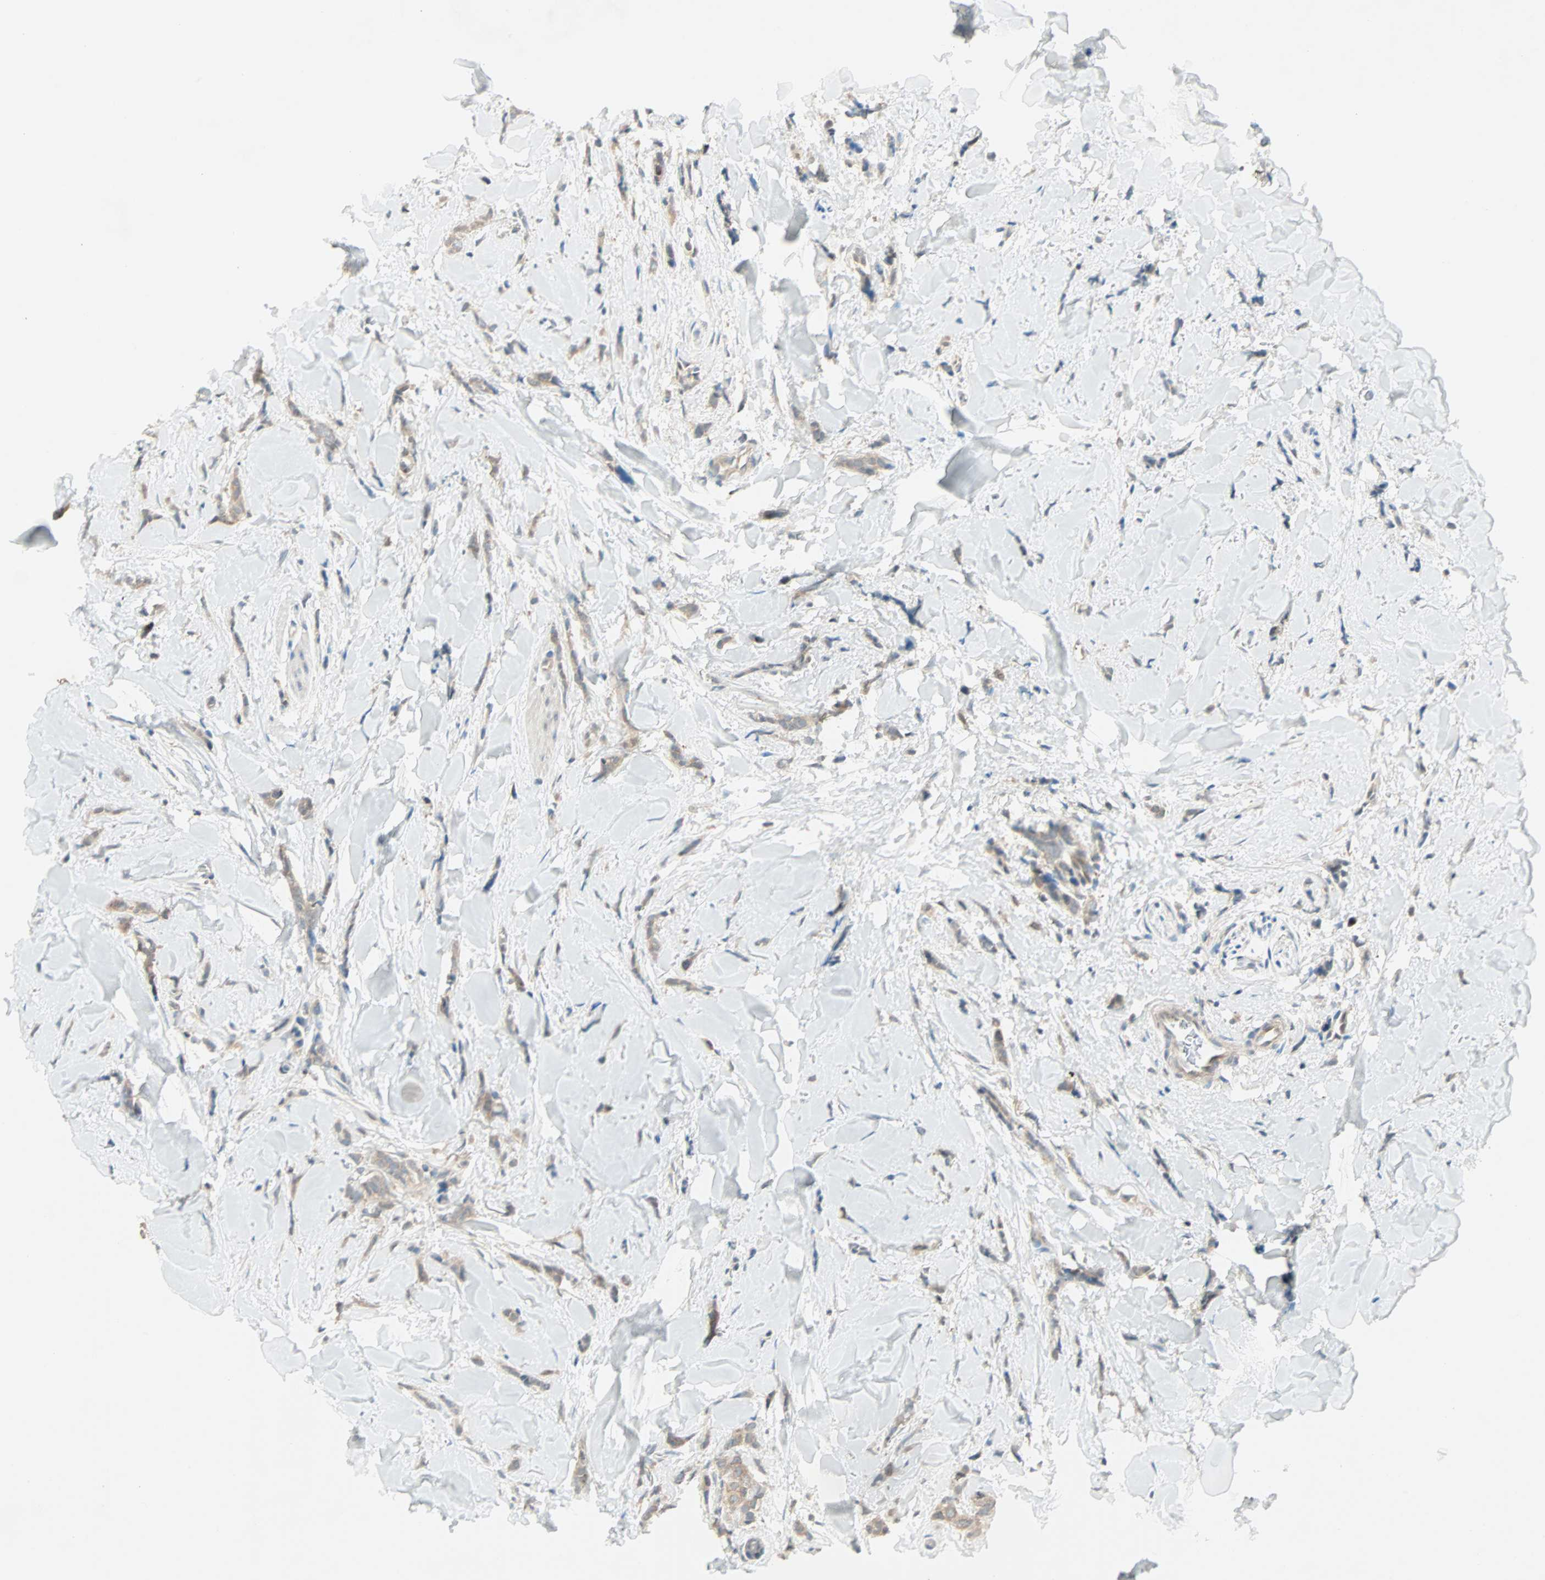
{"staining": {"intensity": "weak", "quantity": ">75%", "location": "cytoplasmic/membranous"}, "tissue": "breast cancer", "cell_type": "Tumor cells", "image_type": "cancer", "snomed": [{"axis": "morphology", "description": "Lobular carcinoma"}, {"axis": "topography", "description": "Skin"}, {"axis": "topography", "description": "Breast"}], "caption": "Protein expression analysis of human breast lobular carcinoma reveals weak cytoplasmic/membranous staining in about >75% of tumor cells.", "gene": "SMIM8", "patient": {"sex": "female", "age": 46}}